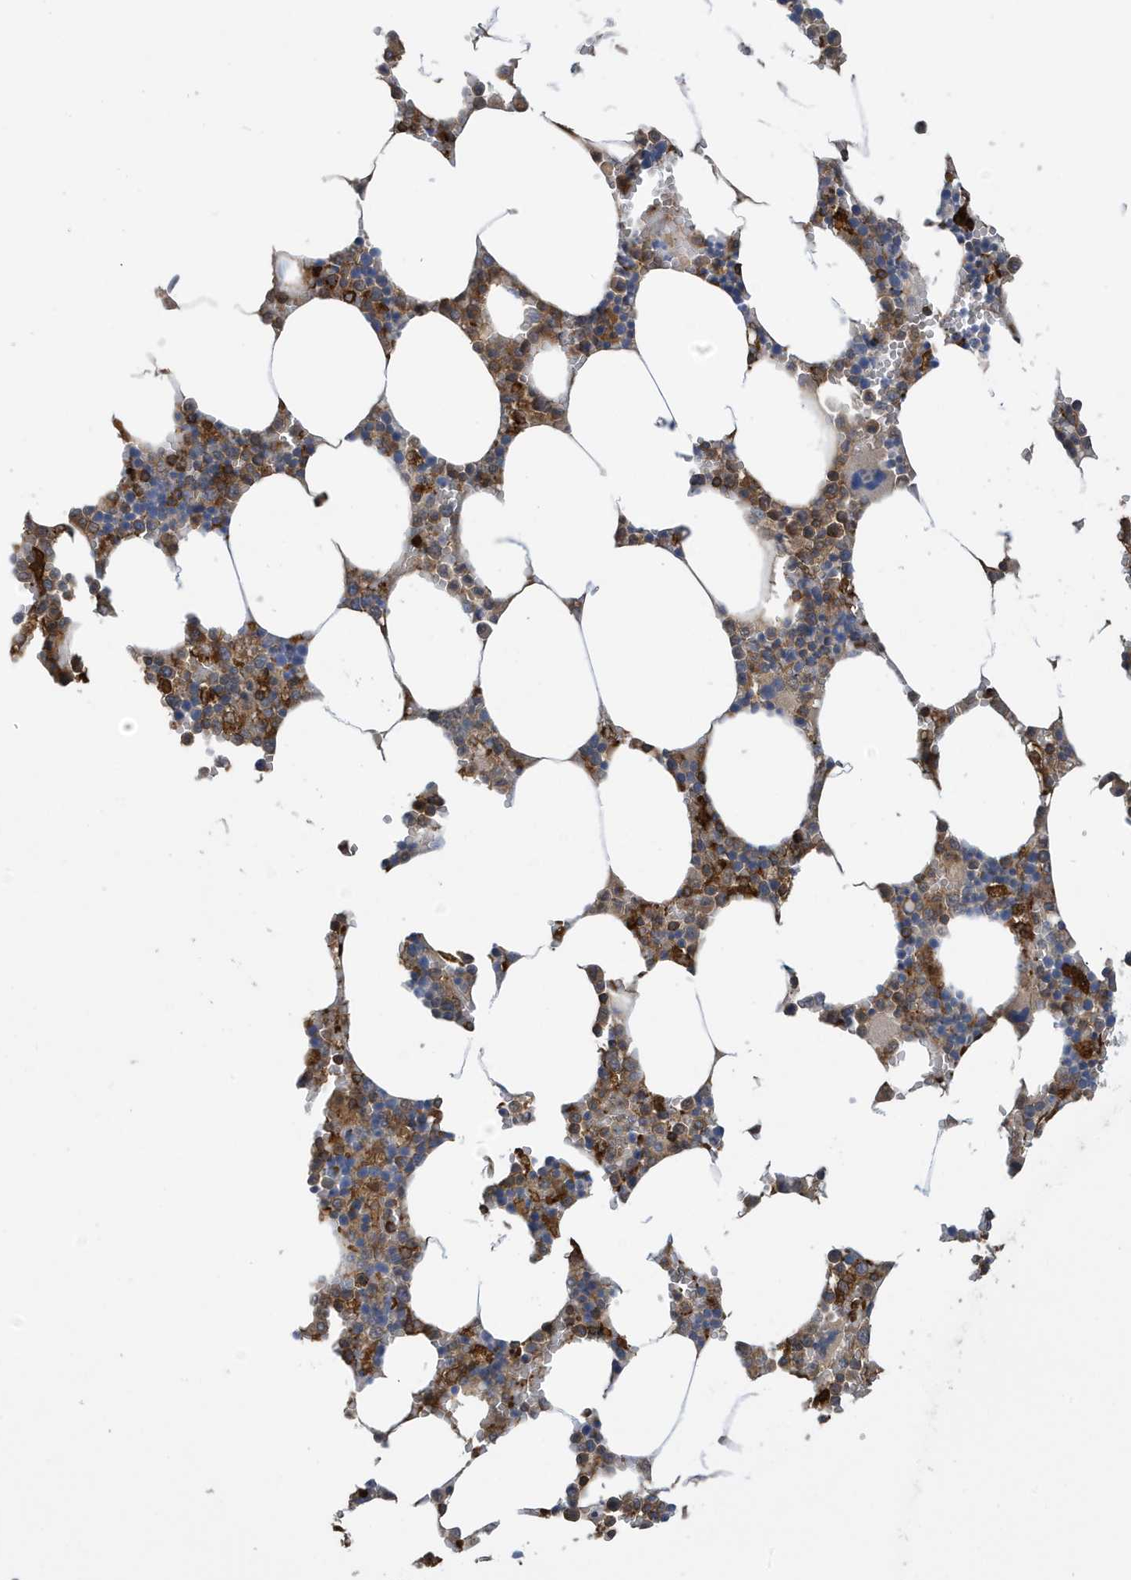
{"staining": {"intensity": "moderate", "quantity": "25%-75%", "location": "cytoplasmic/membranous"}, "tissue": "bone marrow", "cell_type": "Hematopoietic cells", "image_type": "normal", "snomed": [{"axis": "morphology", "description": "Normal tissue, NOS"}, {"axis": "topography", "description": "Bone marrow"}], "caption": "Immunohistochemical staining of unremarkable bone marrow reveals moderate cytoplasmic/membranous protein expression in about 25%-75% of hematopoietic cells.", "gene": "NSUN3", "patient": {"sex": "male", "age": 70}}